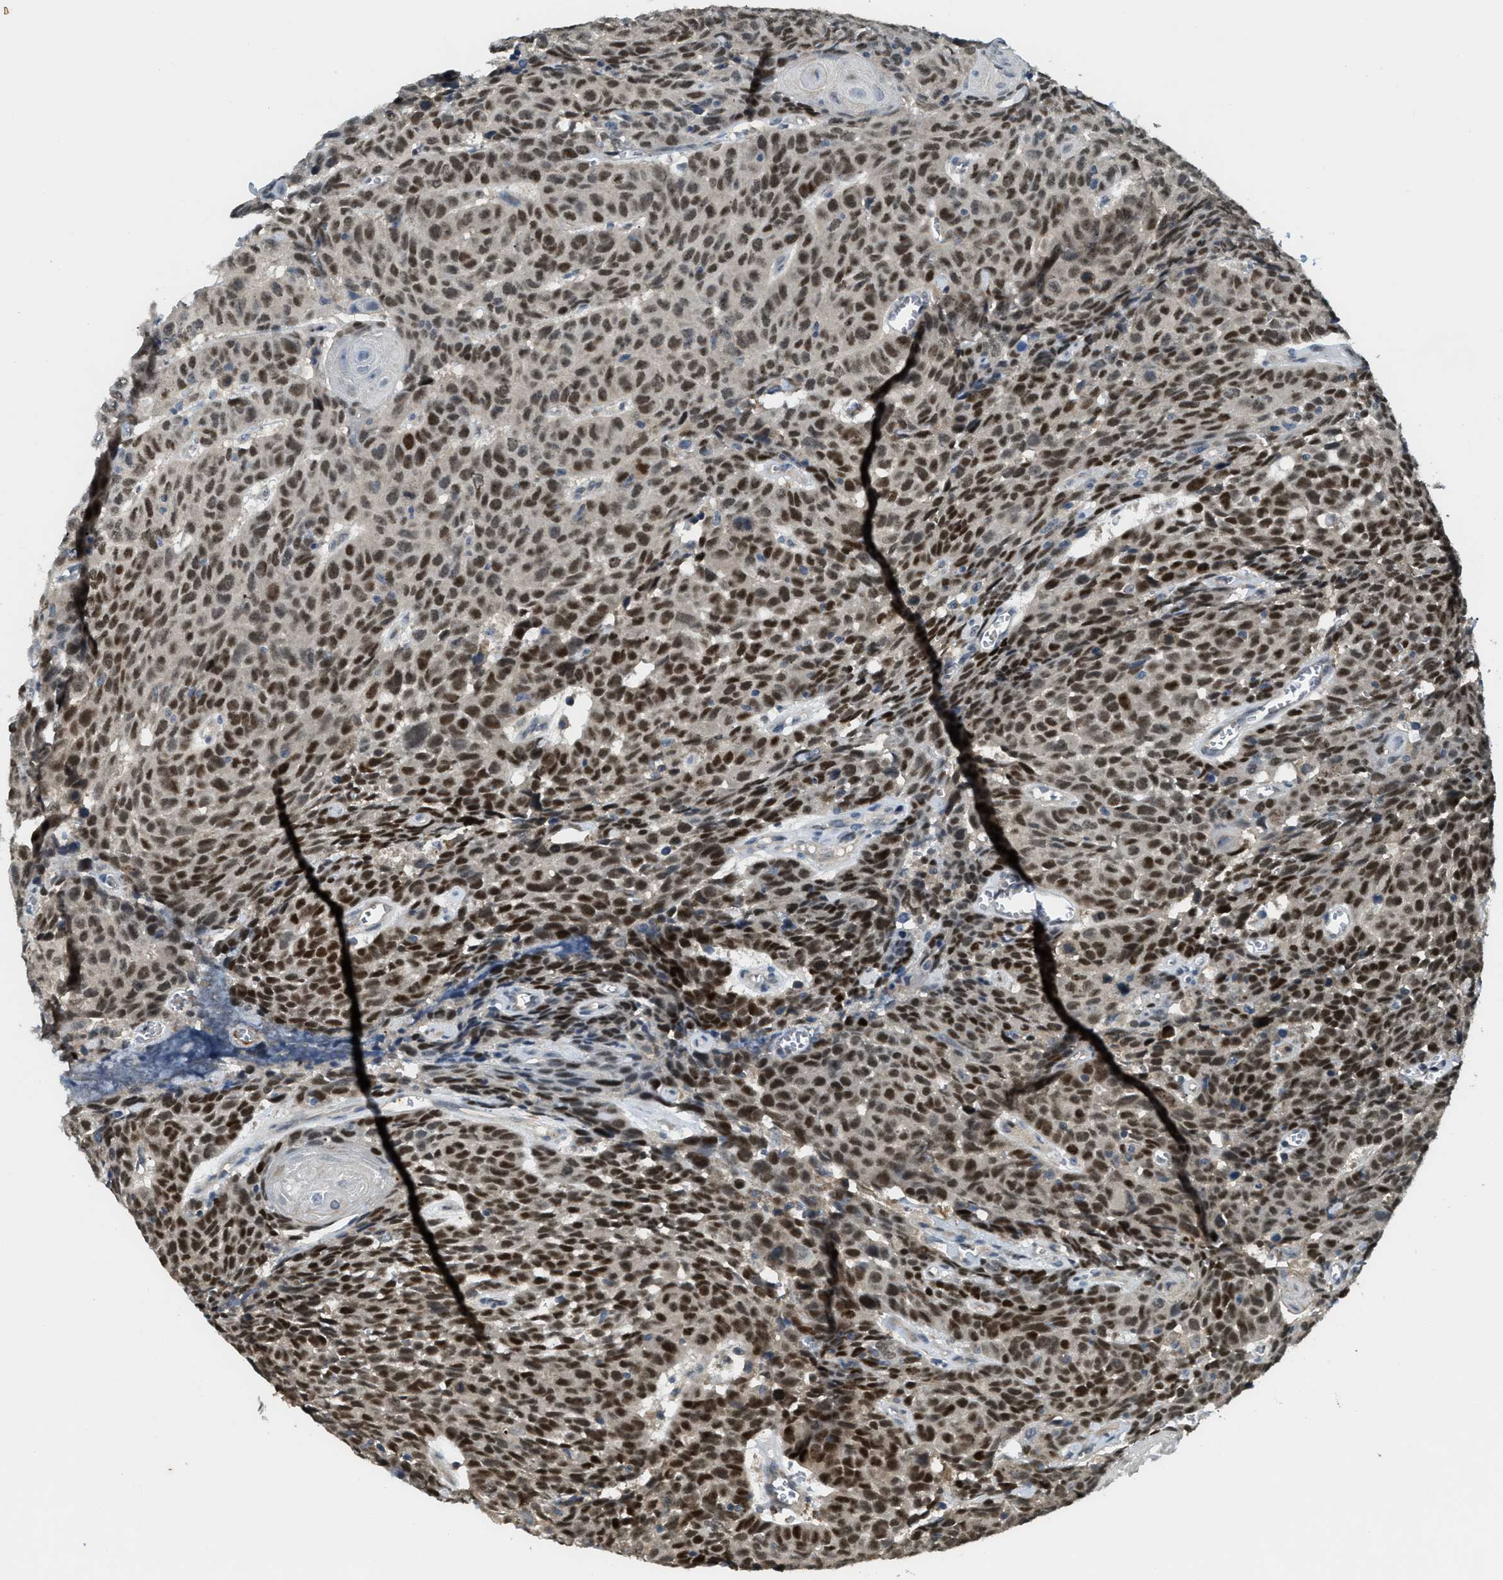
{"staining": {"intensity": "strong", "quantity": ">75%", "location": "nuclear"}, "tissue": "head and neck cancer", "cell_type": "Tumor cells", "image_type": "cancer", "snomed": [{"axis": "morphology", "description": "Squamous cell carcinoma, NOS"}, {"axis": "topography", "description": "Head-Neck"}], "caption": "Strong nuclear expression for a protein is seen in about >75% of tumor cells of squamous cell carcinoma (head and neck) using immunohistochemistry (IHC).", "gene": "TRAPPC14", "patient": {"sex": "male", "age": 66}}